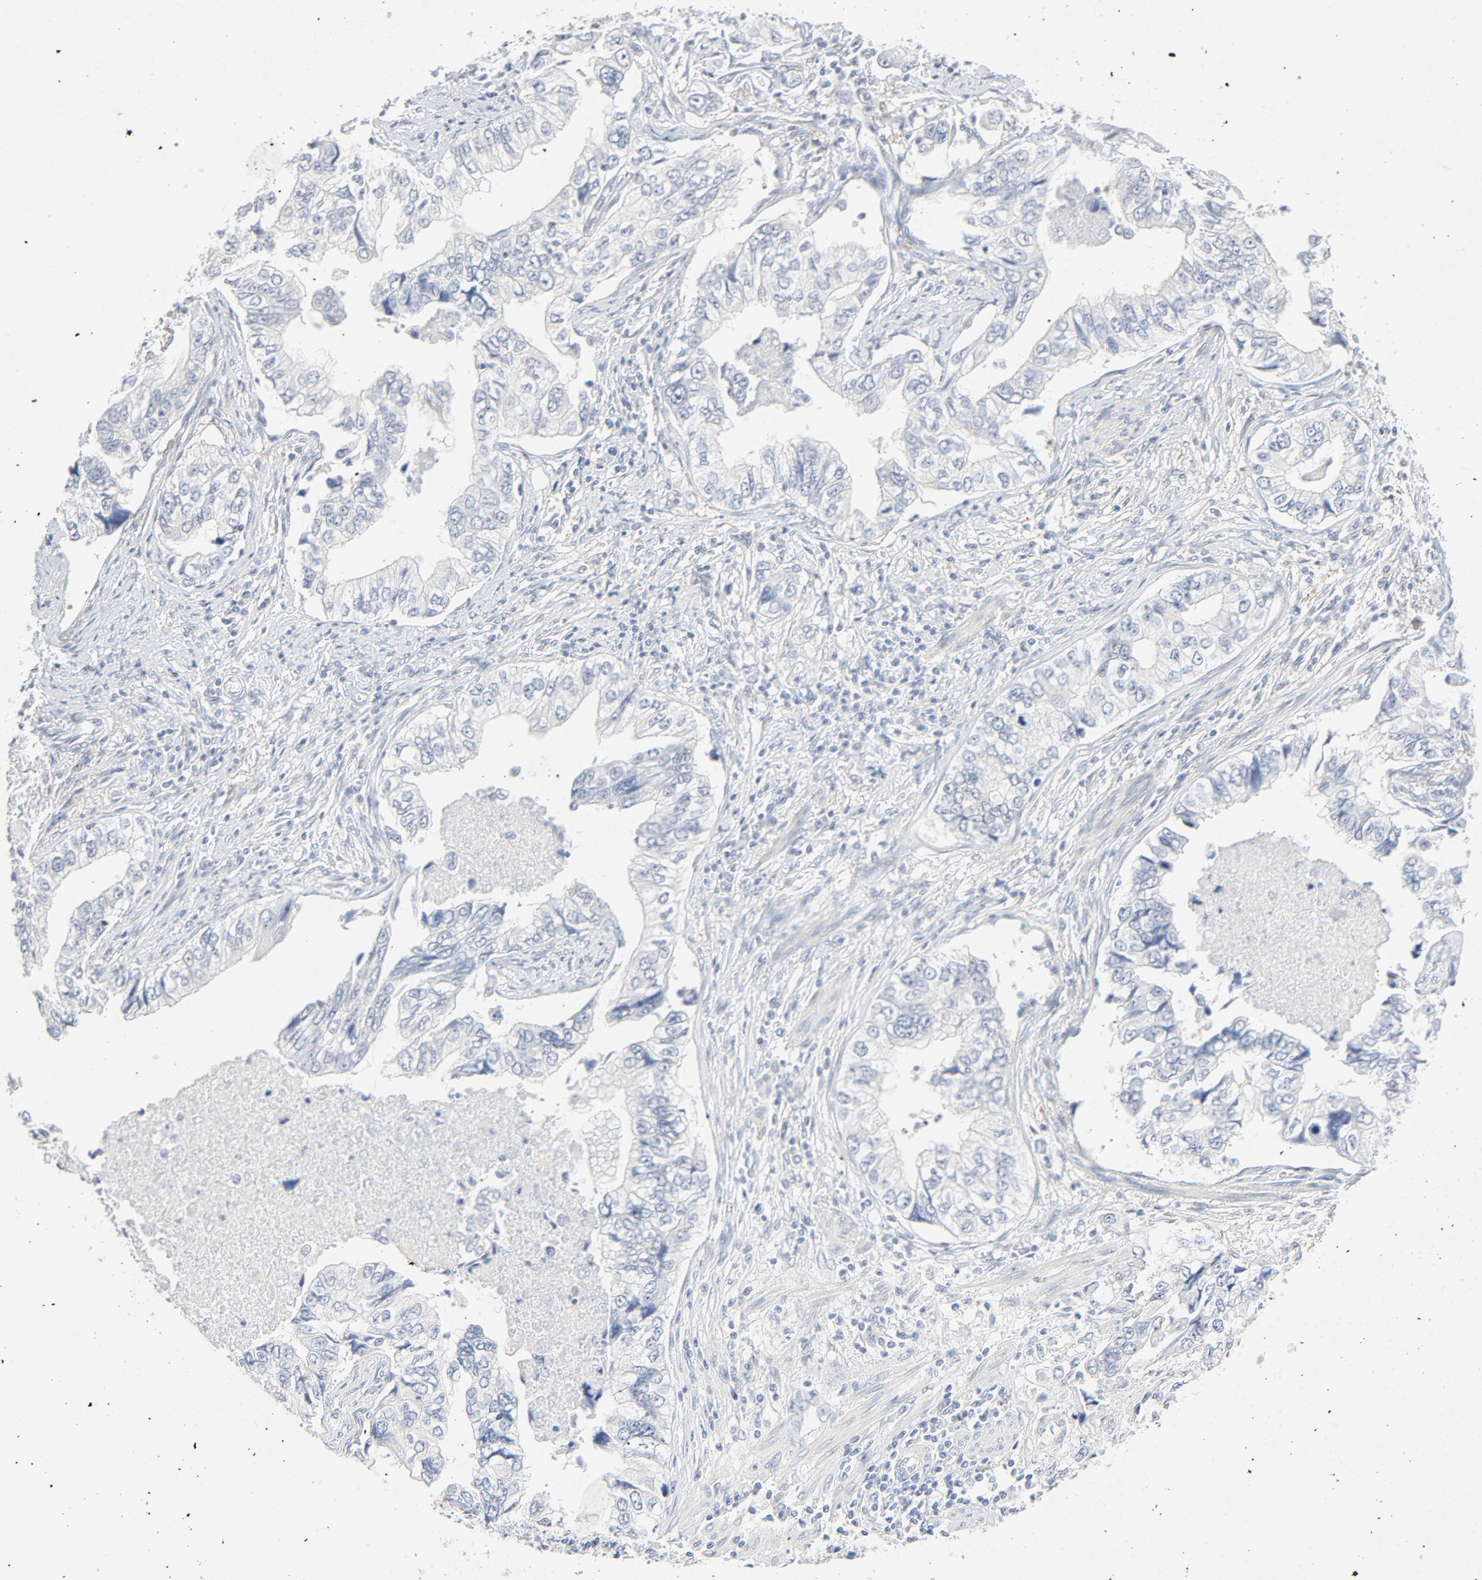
{"staining": {"intensity": "negative", "quantity": "none", "location": "none"}, "tissue": "stomach cancer", "cell_type": "Tumor cells", "image_type": "cancer", "snomed": [{"axis": "morphology", "description": "Adenocarcinoma, NOS"}, {"axis": "topography", "description": "Pancreas"}, {"axis": "topography", "description": "Stomach, upper"}], "caption": "High magnification brightfield microscopy of stomach cancer stained with DAB (3,3'-diaminobenzidine) (brown) and counterstained with hematoxylin (blue): tumor cells show no significant staining. (DAB (3,3'-diaminobenzidine) IHC with hematoxylin counter stain).", "gene": "PGM1", "patient": {"sex": "male", "age": 77}}